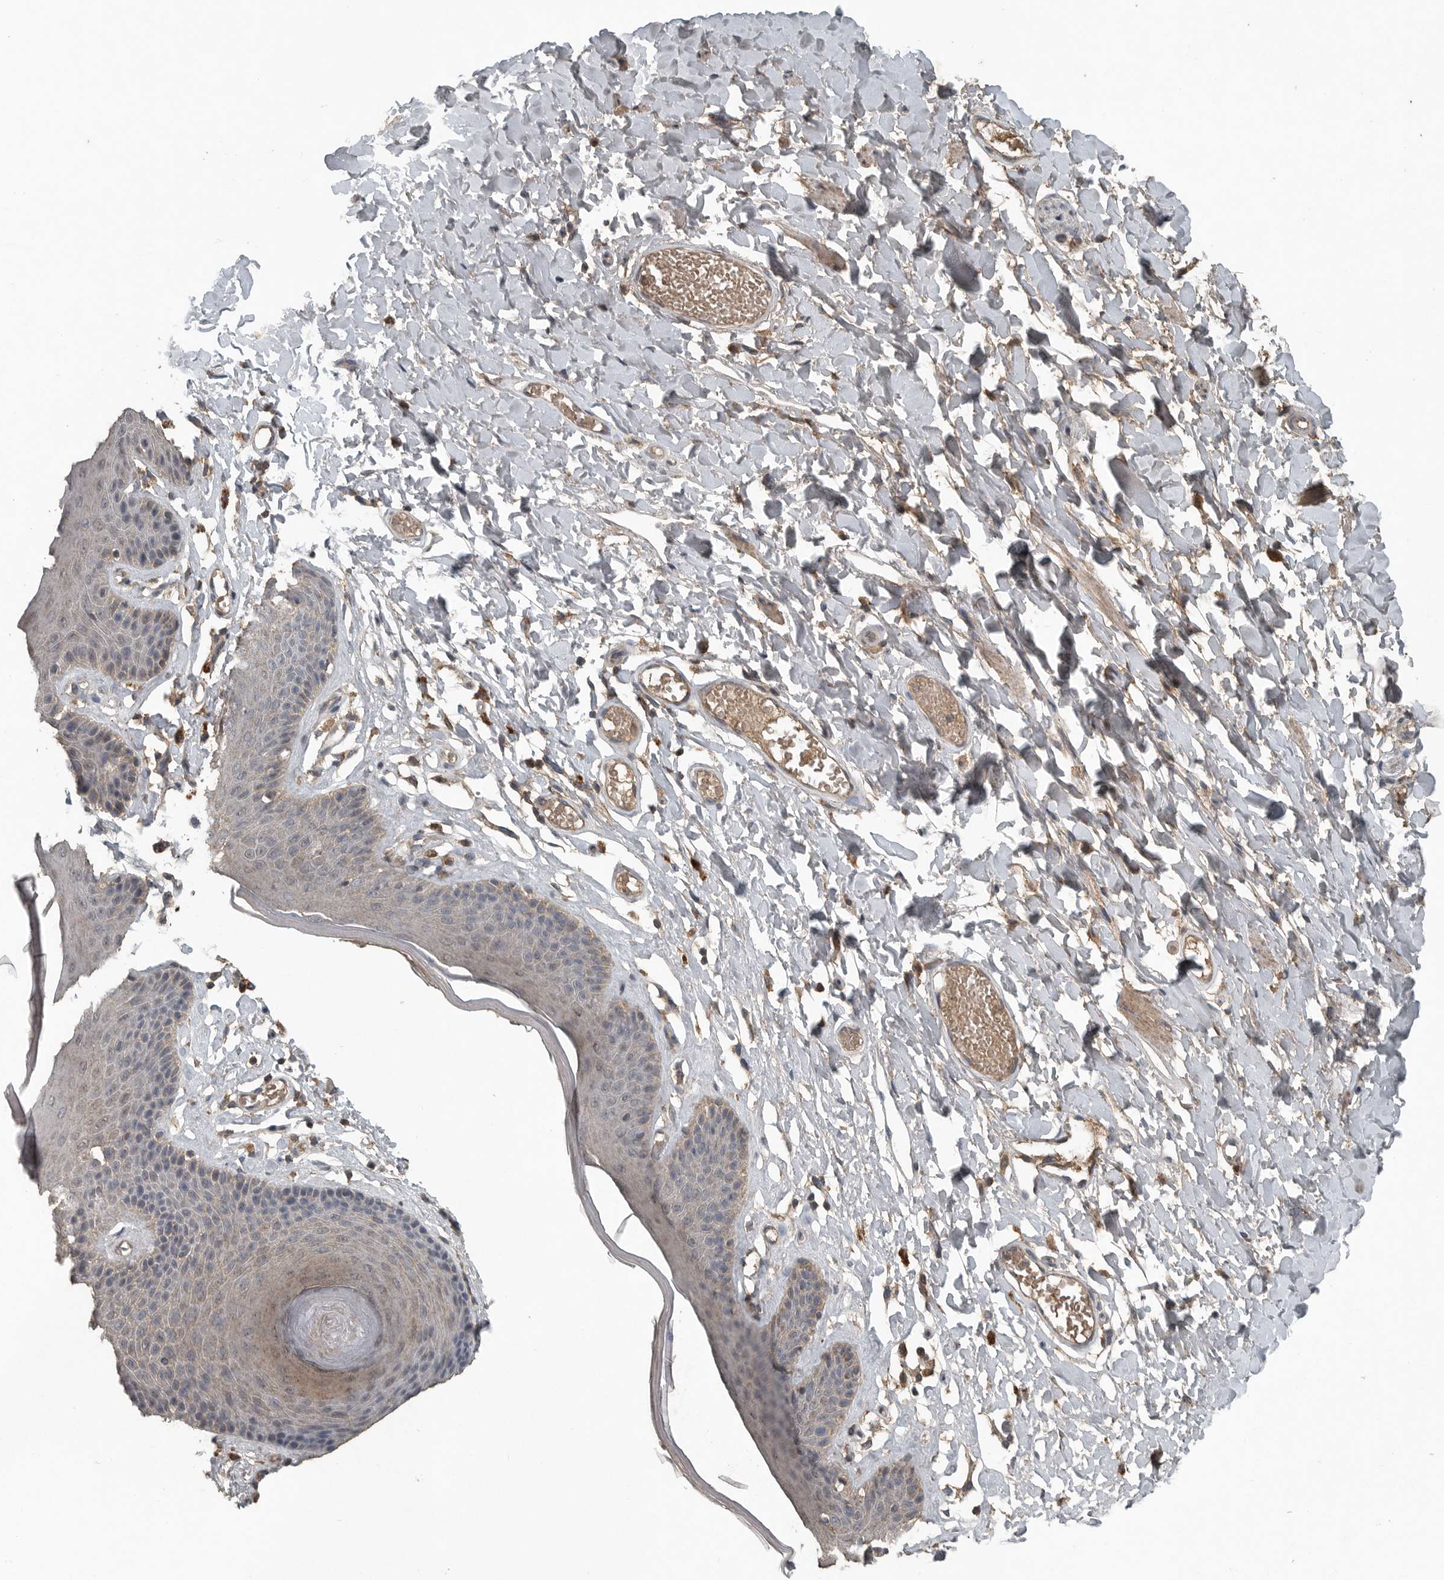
{"staining": {"intensity": "weak", "quantity": "25%-75%", "location": "cytoplasmic/membranous"}, "tissue": "skin", "cell_type": "Epidermal cells", "image_type": "normal", "snomed": [{"axis": "morphology", "description": "Normal tissue, NOS"}, {"axis": "topography", "description": "Vulva"}], "caption": "Benign skin shows weak cytoplasmic/membranous positivity in about 25%-75% of epidermal cells, visualized by immunohistochemistry. The staining was performed using DAB, with brown indicating positive protein expression. Nuclei are stained blue with hematoxylin.", "gene": "IL6ST", "patient": {"sex": "female", "age": 73}}